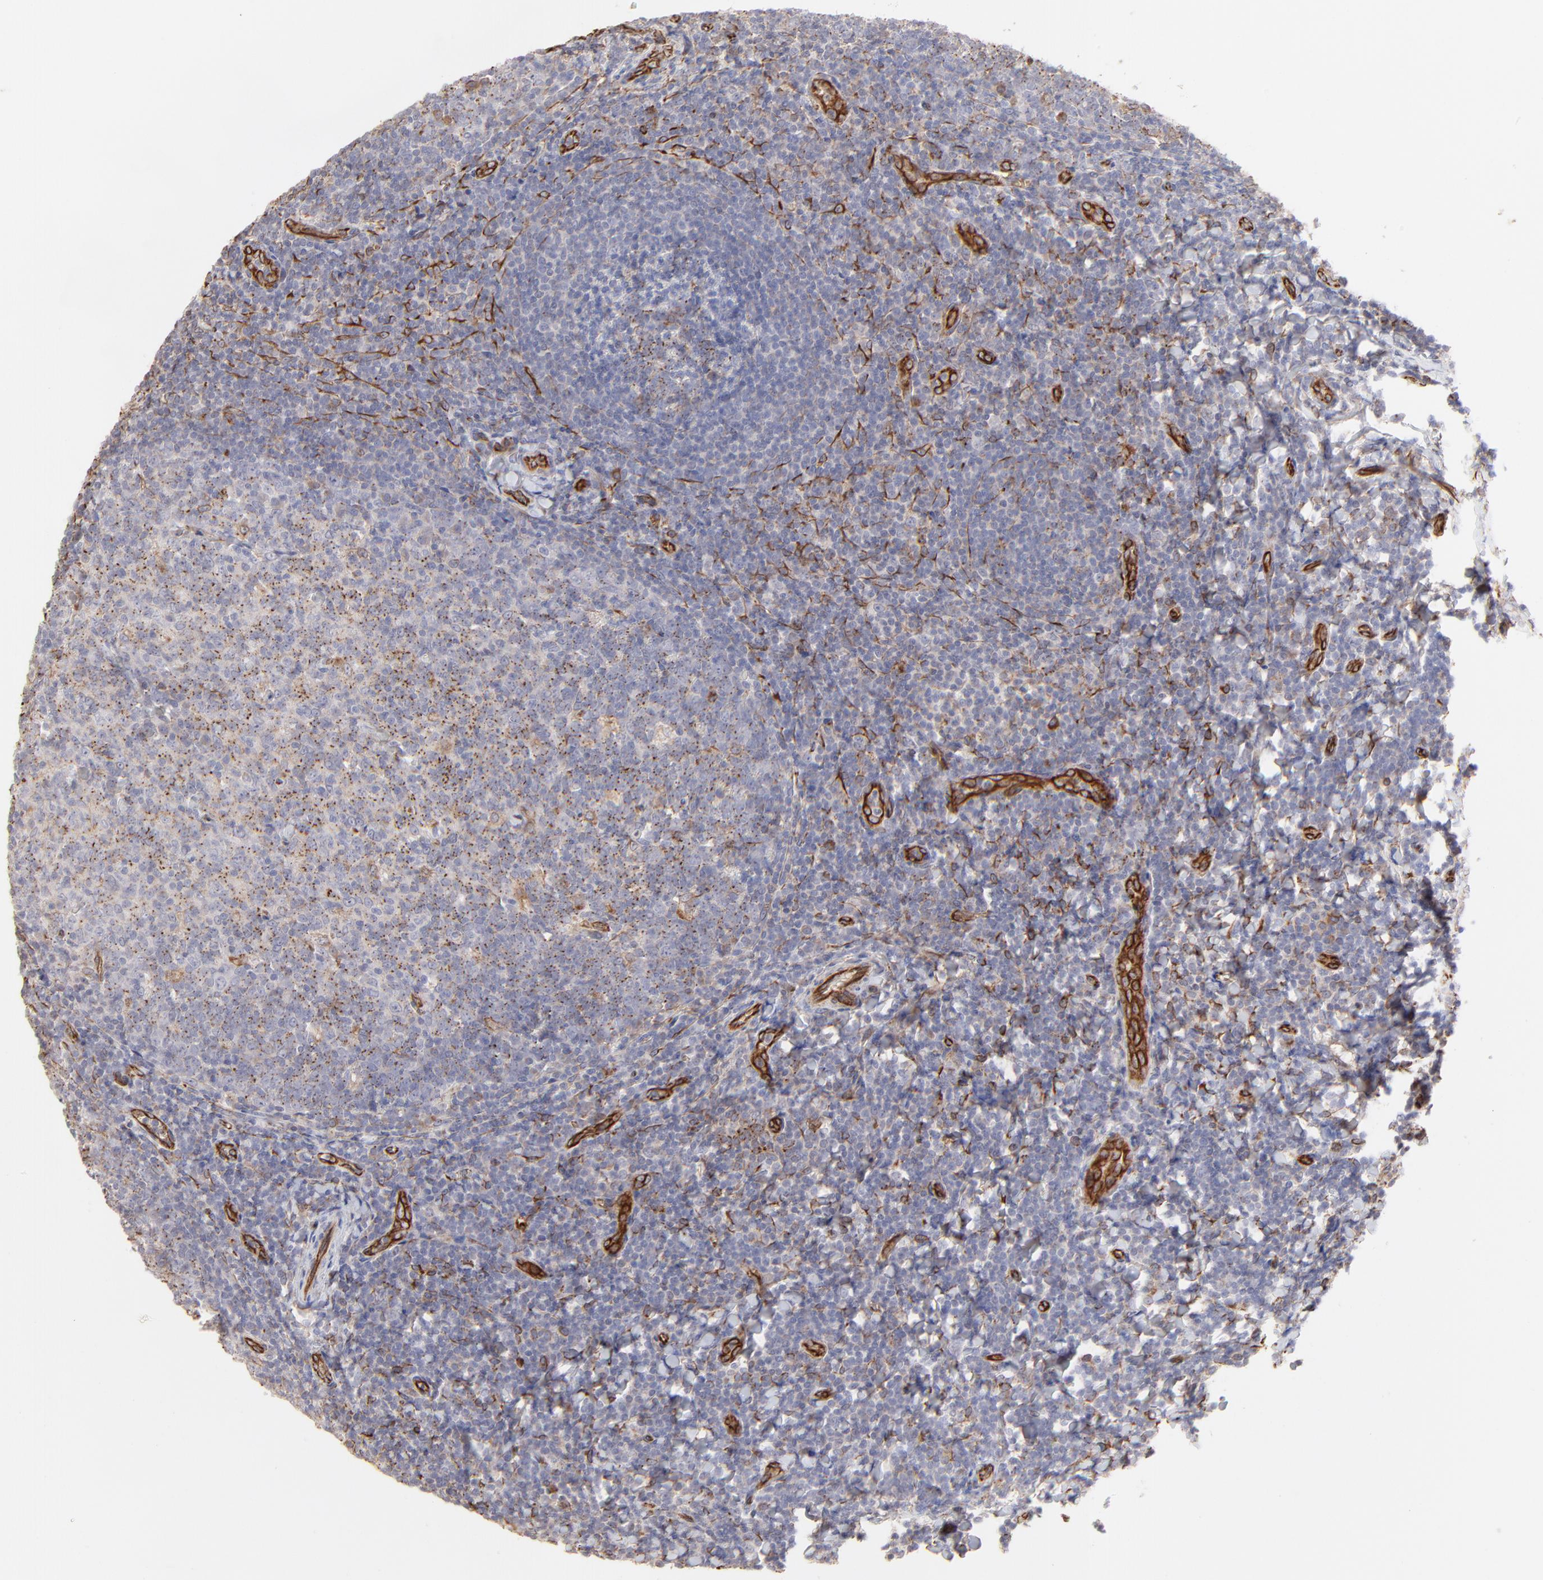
{"staining": {"intensity": "moderate", "quantity": "25%-75%", "location": "cytoplasmic/membranous"}, "tissue": "tonsil", "cell_type": "Germinal center cells", "image_type": "normal", "snomed": [{"axis": "morphology", "description": "Normal tissue, NOS"}, {"axis": "topography", "description": "Tonsil"}], "caption": "Immunohistochemical staining of normal human tonsil exhibits 25%-75% levels of moderate cytoplasmic/membranous protein positivity in about 25%-75% of germinal center cells. (Stains: DAB (3,3'-diaminobenzidine) in brown, nuclei in blue, Microscopy: brightfield microscopy at high magnification).", "gene": "COX8C", "patient": {"sex": "male", "age": 31}}